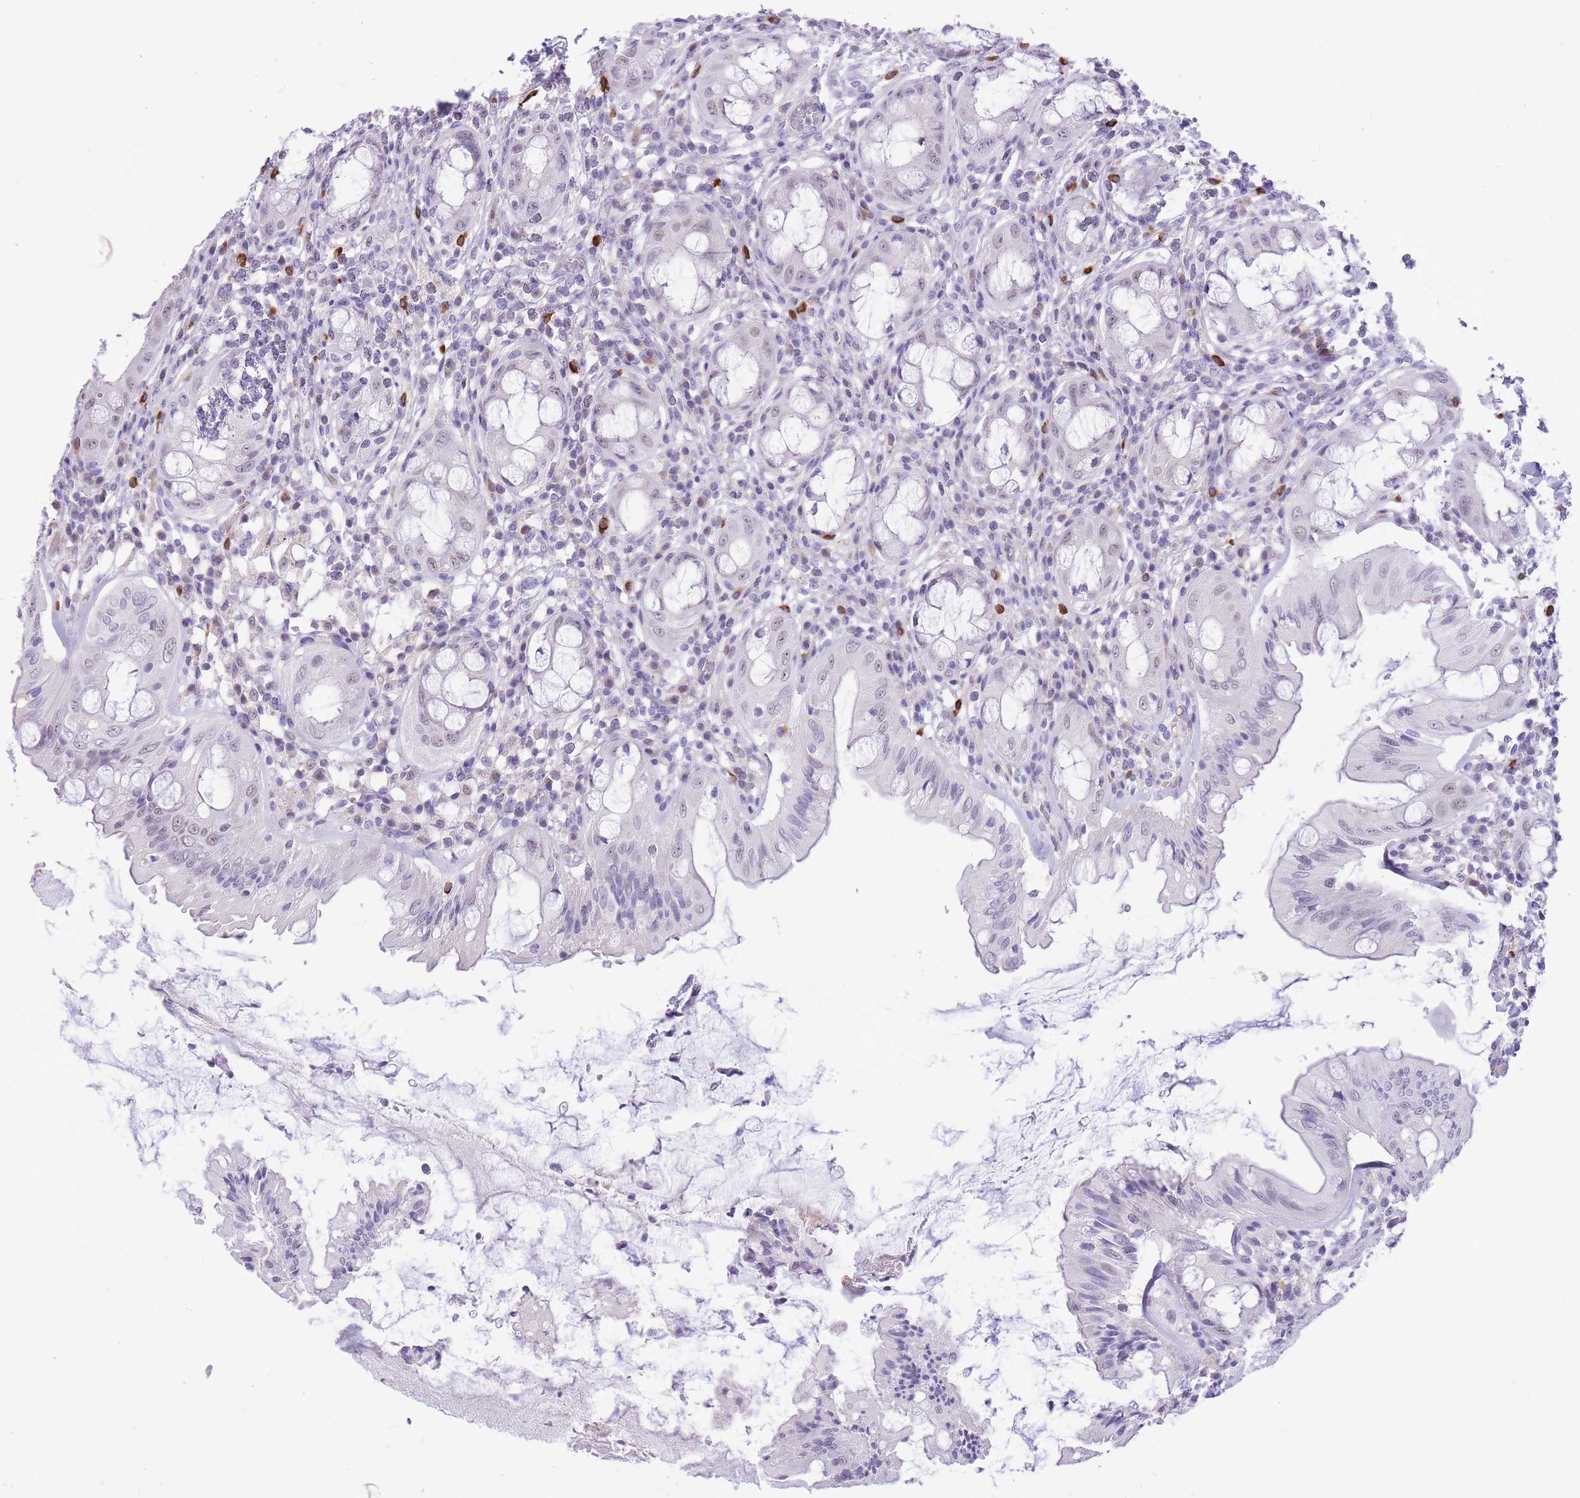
{"staining": {"intensity": "negative", "quantity": "none", "location": "none"}, "tissue": "rectum", "cell_type": "Glandular cells", "image_type": "normal", "snomed": [{"axis": "morphology", "description": "Normal tissue, NOS"}, {"axis": "topography", "description": "Rectum"}], "caption": "Micrograph shows no protein positivity in glandular cells of unremarkable rectum. (DAB IHC, high magnification).", "gene": "MEIOSIN", "patient": {"sex": "female", "age": 57}}